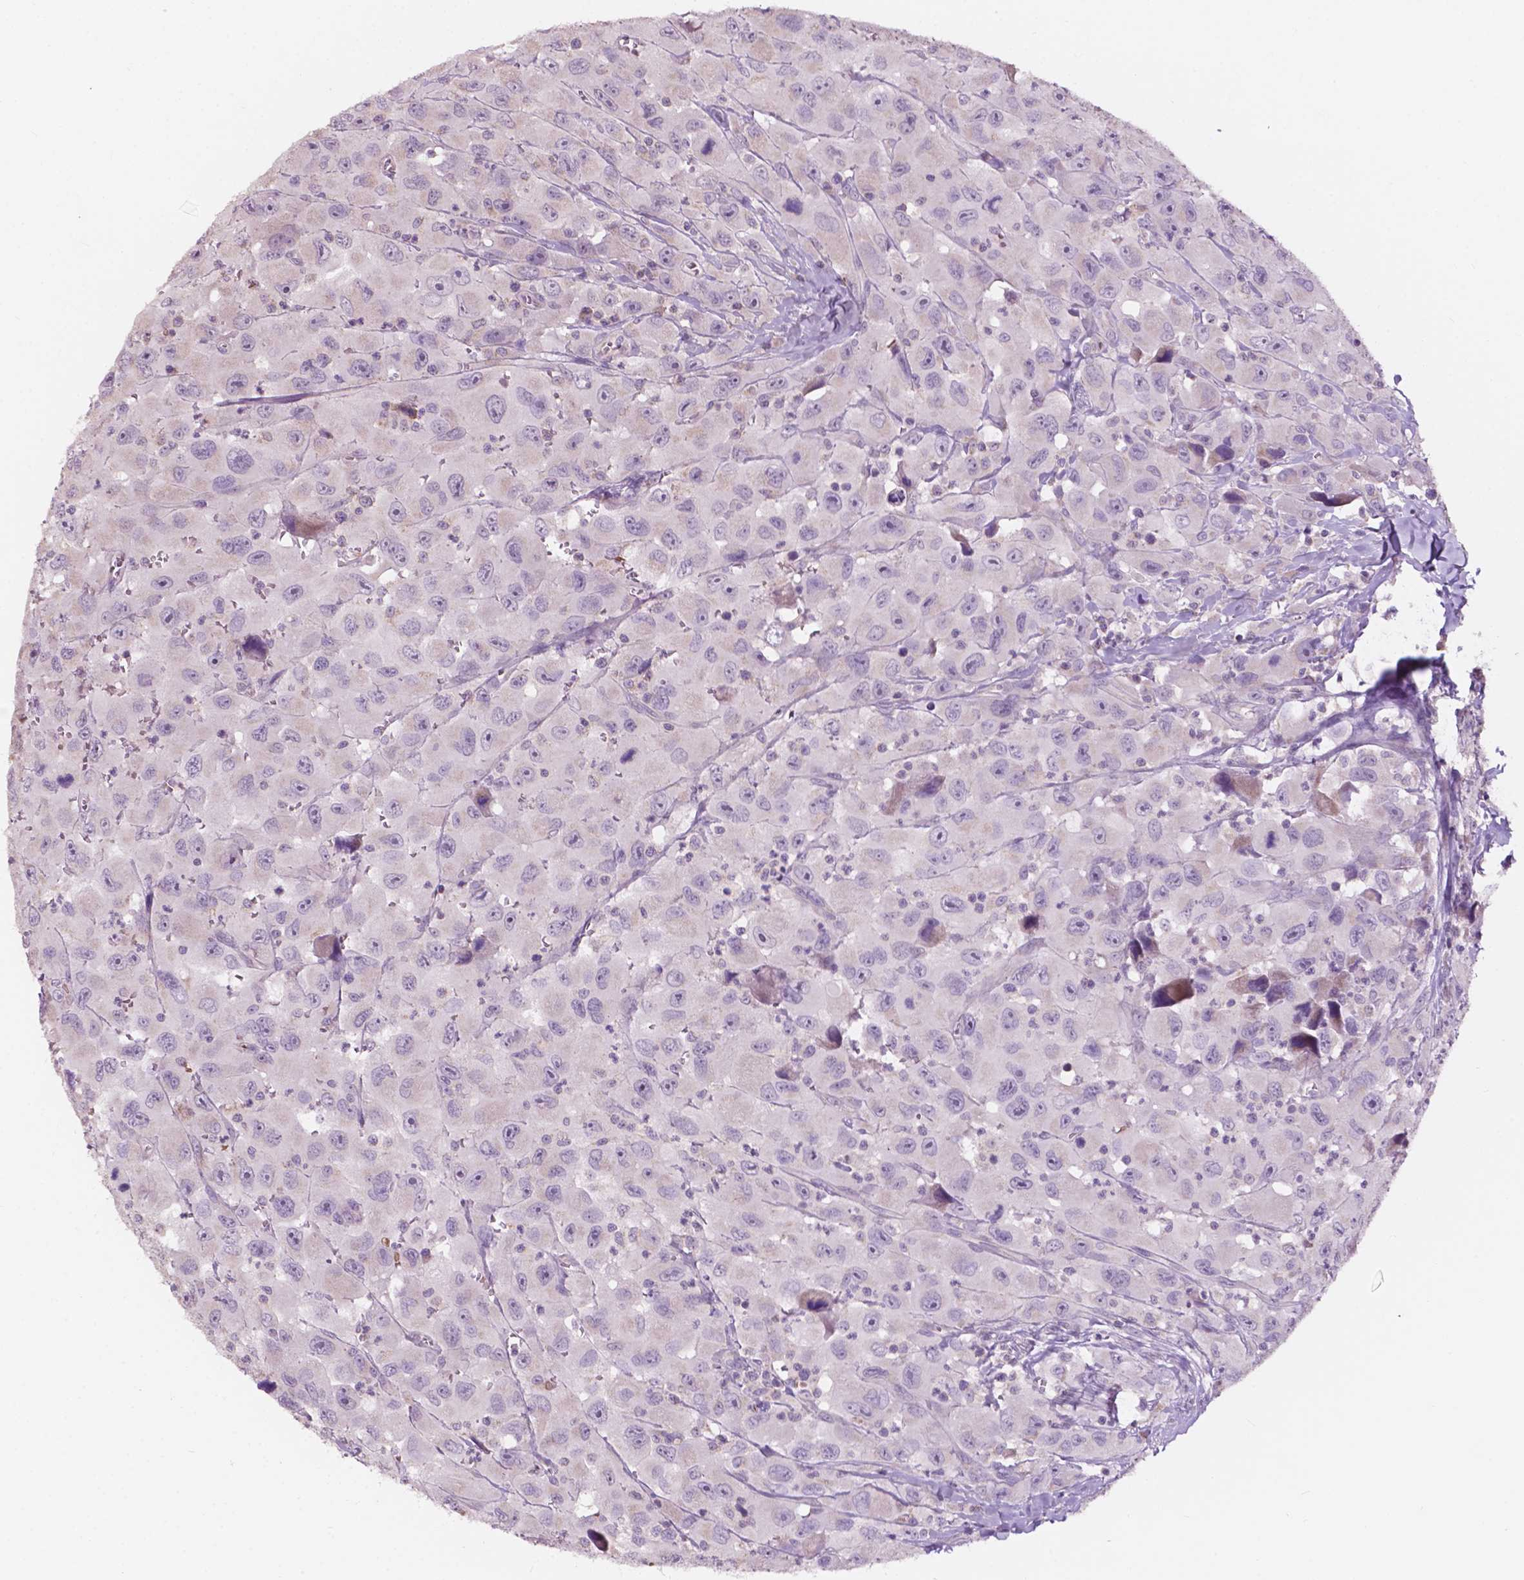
{"staining": {"intensity": "negative", "quantity": "none", "location": "none"}, "tissue": "head and neck cancer", "cell_type": "Tumor cells", "image_type": "cancer", "snomed": [{"axis": "morphology", "description": "Squamous cell carcinoma, NOS"}, {"axis": "morphology", "description": "Squamous cell carcinoma, metastatic, NOS"}, {"axis": "topography", "description": "Oral tissue"}, {"axis": "topography", "description": "Head-Neck"}], "caption": "An immunohistochemistry histopathology image of head and neck metastatic squamous cell carcinoma is shown. There is no staining in tumor cells of head and neck metastatic squamous cell carcinoma.", "gene": "NDUFS1", "patient": {"sex": "female", "age": 85}}